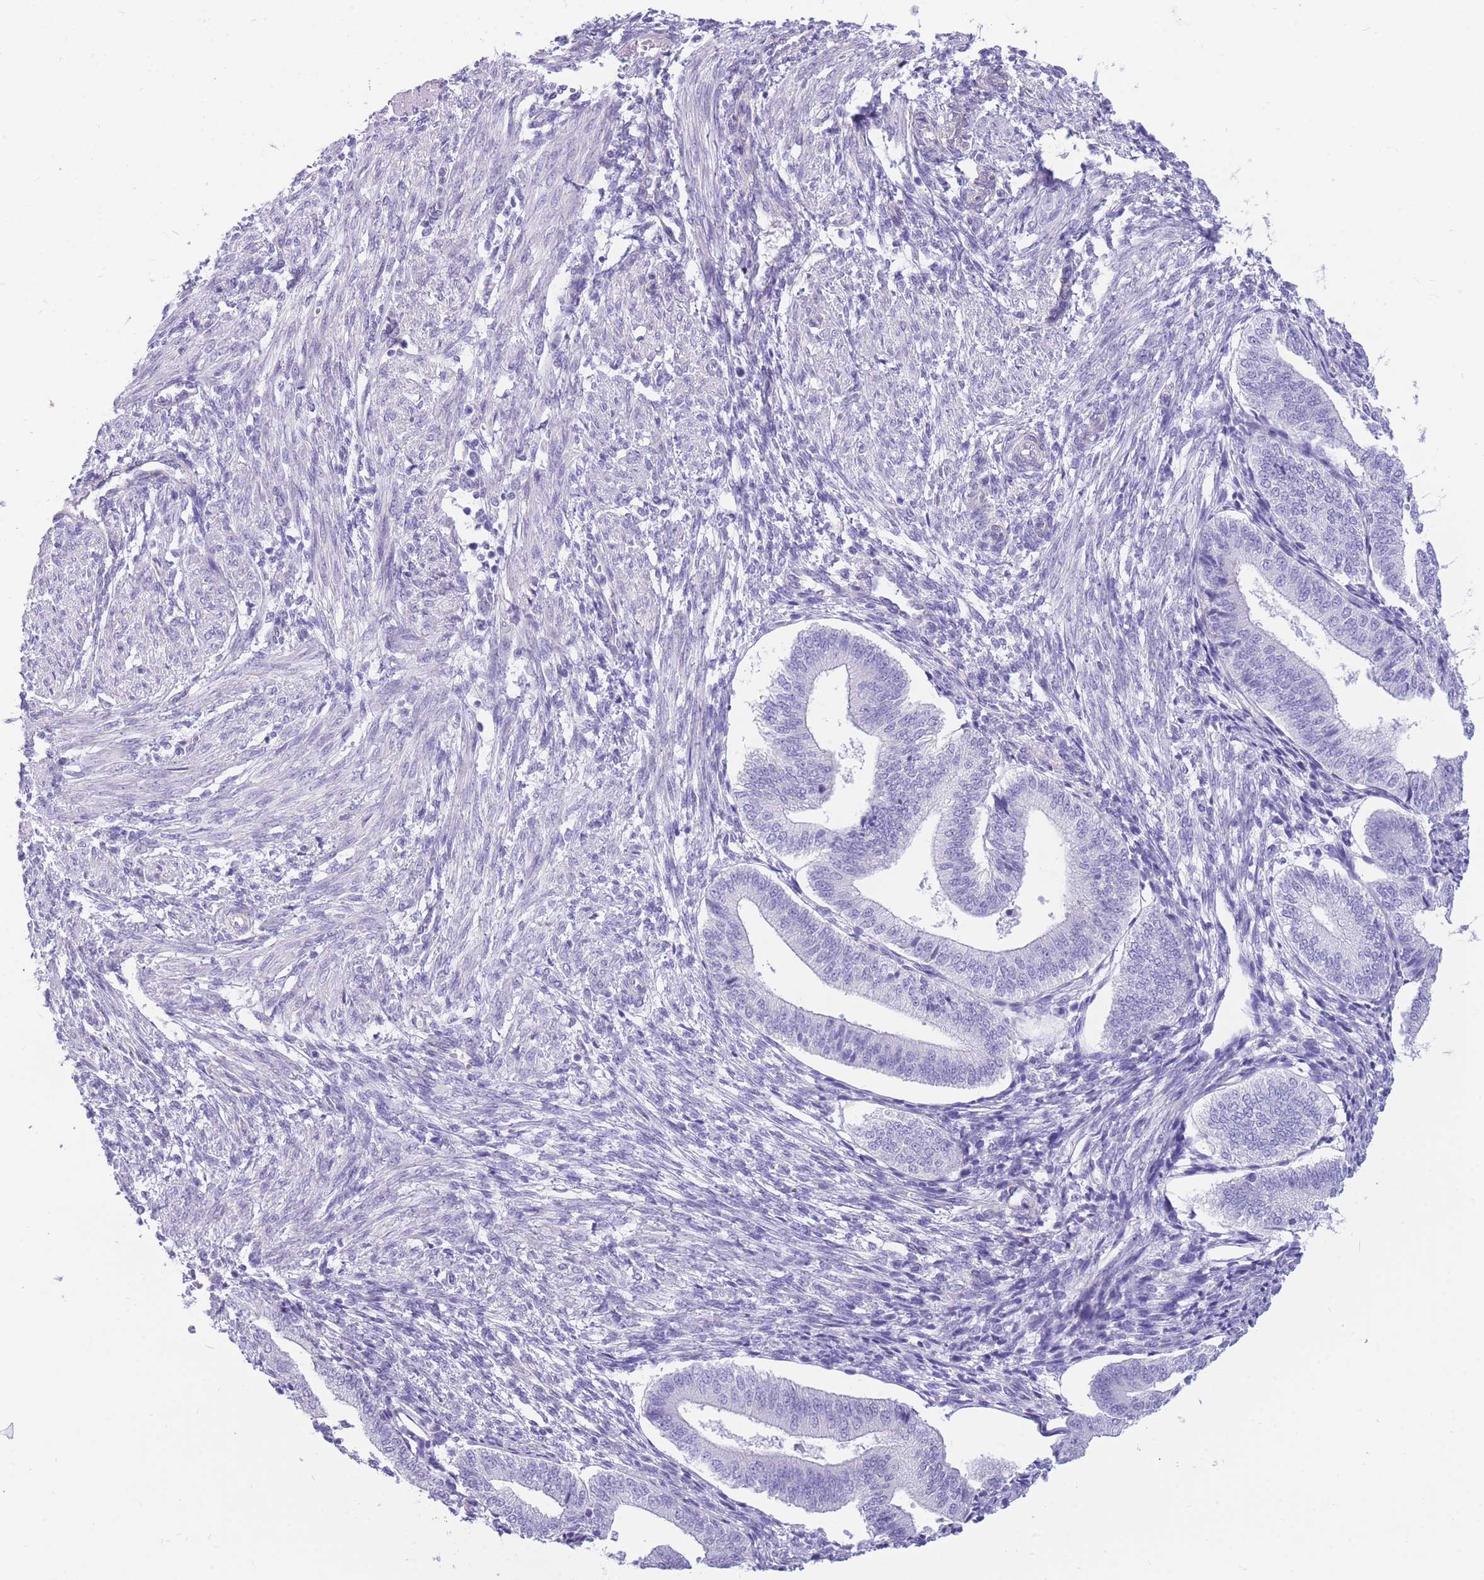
{"staining": {"intensity": "negative", "quantity": "none", "location": "none"}, "tissue": "endometrium", "cell_type": "Cells in endometrial stroma", "image_type": "normal", "snomed": [{"axis": "morphology", "description": "Normal tissue, NOS"}, {"axis": "topography", "description": "Endometrium"}], "caption": "Protein analysis of normal endometrium reveals no significant expression in cells in endometrial stroma.", "gene": "ZNF311", "patient": {"sex": "female", "age": 34}}